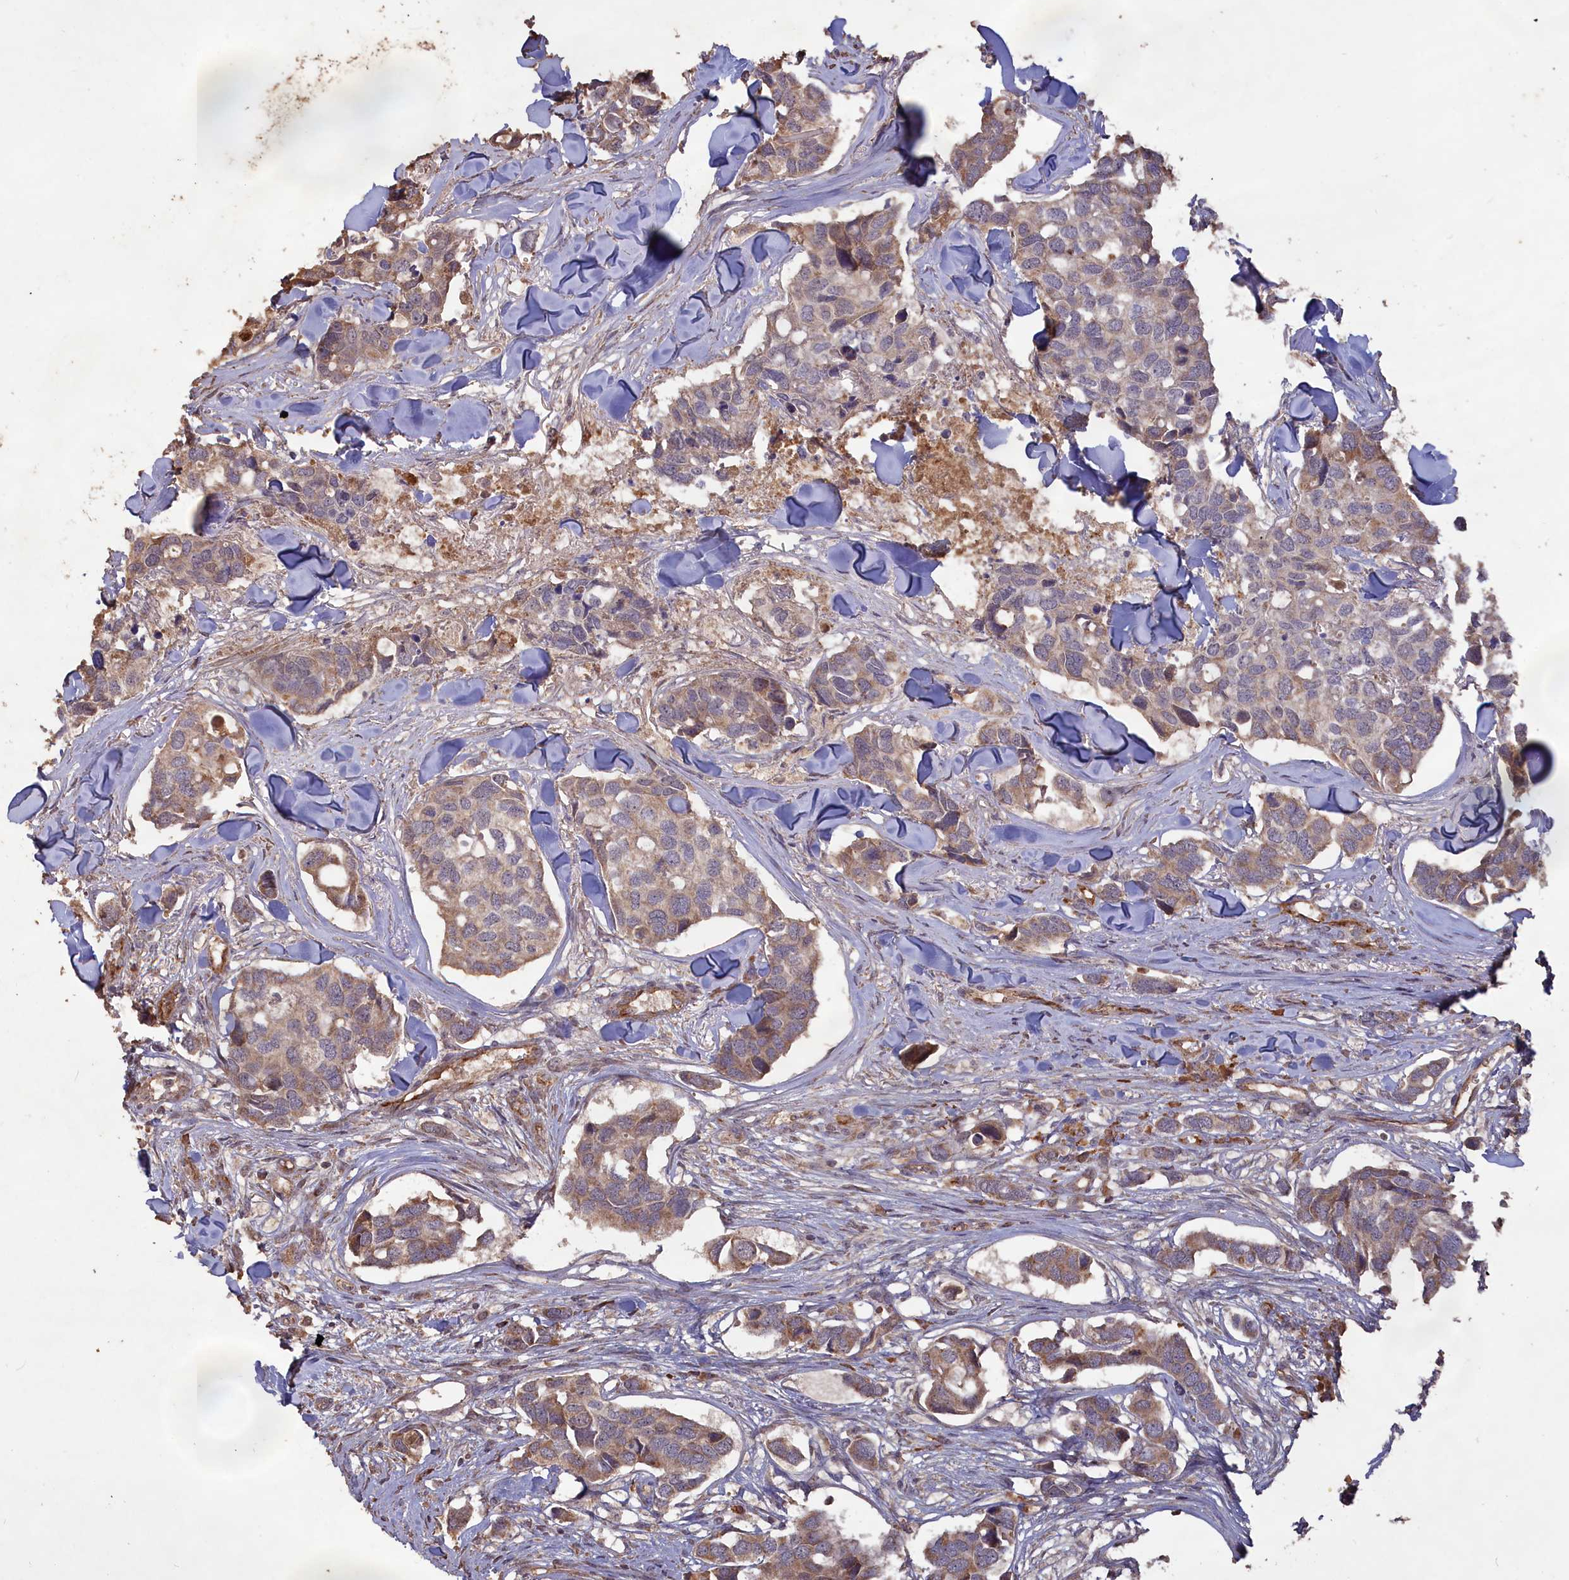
{"staining": {"intensity": "weak", "quantity": "25%-75%", "location": "cytoplasmic/membranous"}, "tissue": "breast cancer", "cell_type": "Tumor cells", "image_type": "cancer", "snomed": [{"axis": "morphology", "description": "Duct carcinoma"}, {"axis": "topography", "description": "Breast"}], "caption": "This is a photomicrograph of immunohistochemistry staining of breast intraductal carcinoma, which shows weak expression in the cytoplasmic/membranous of tumor cells.", "gene": "LAYN", "patient": {"sex": "female", "age": 83}}